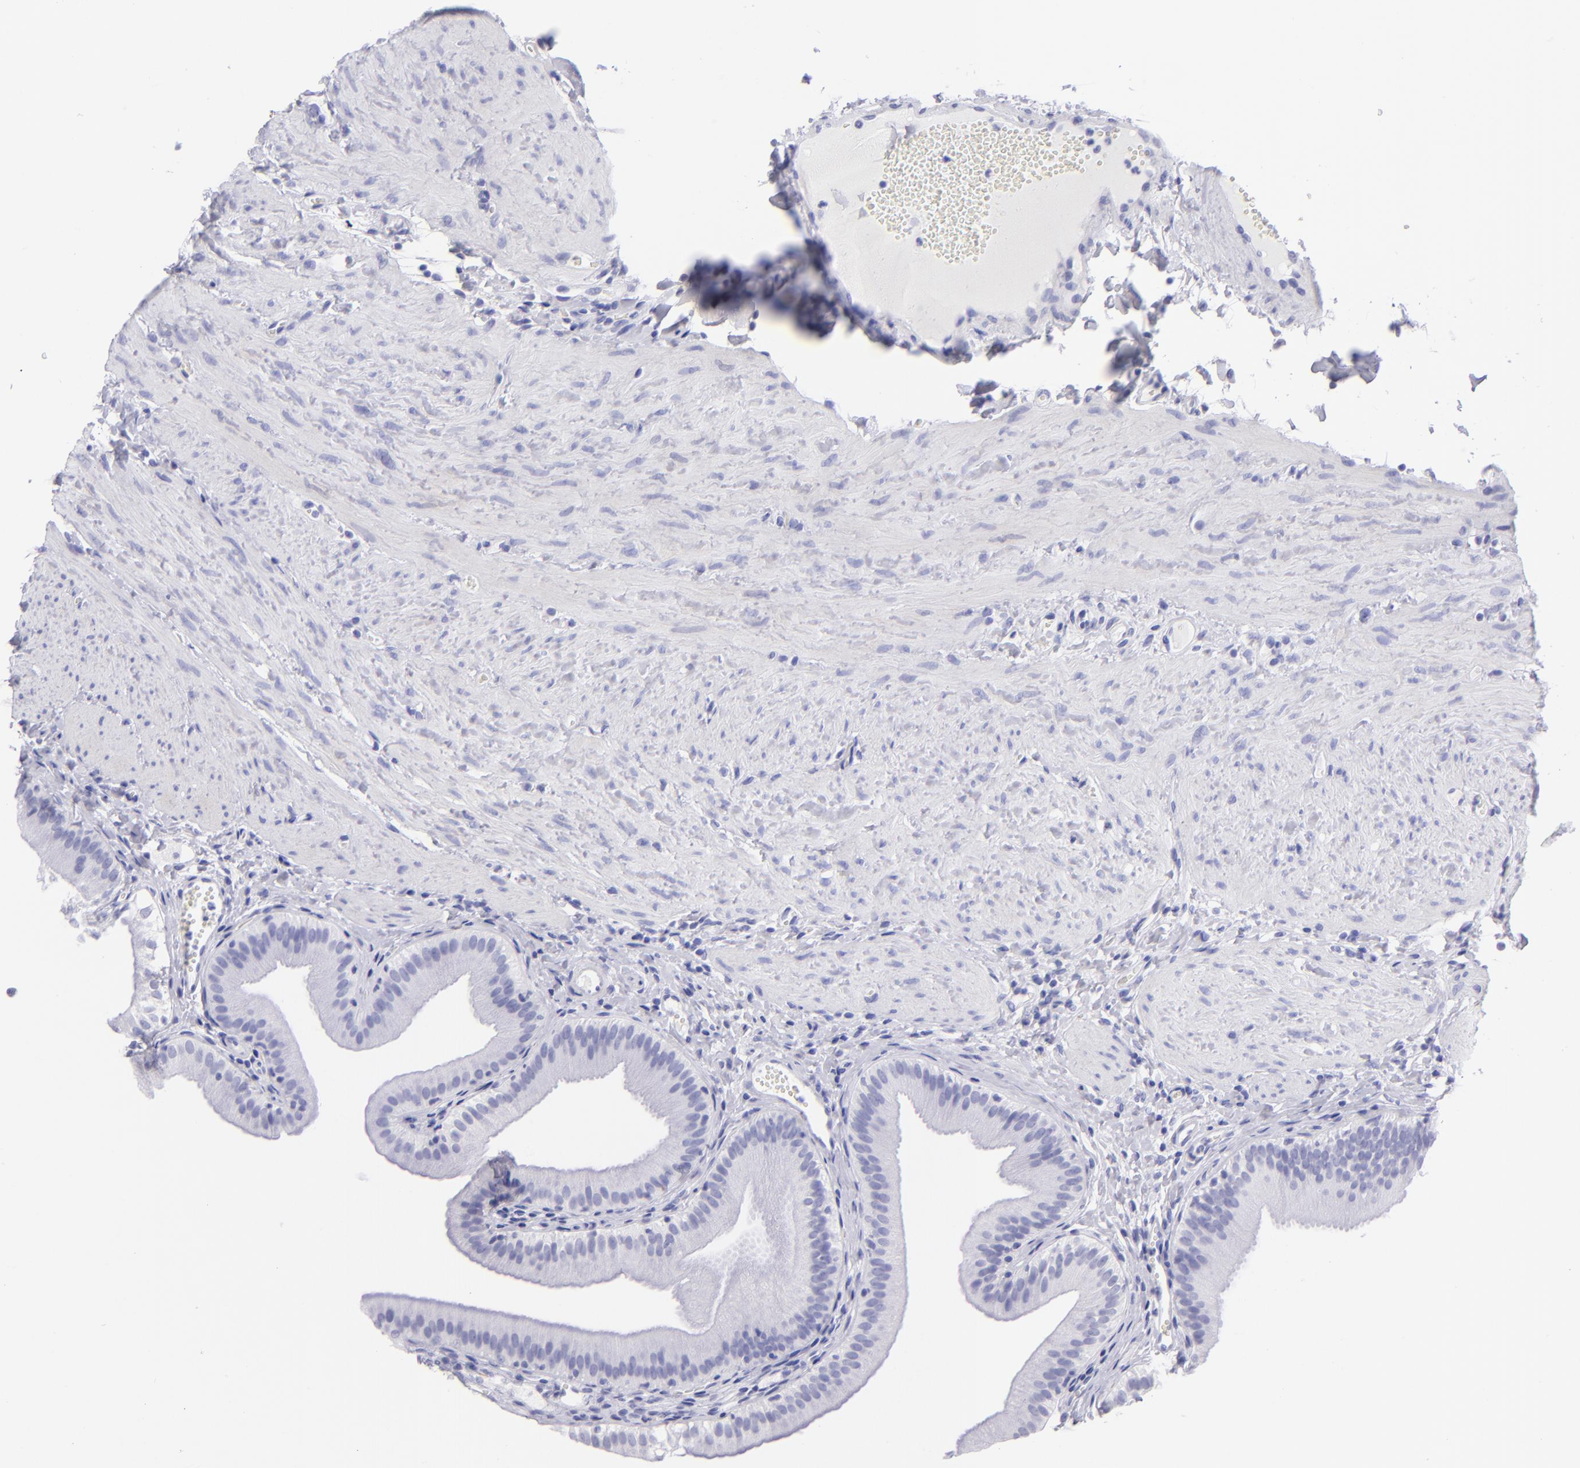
{"staining": {"intensity": "negative", "quantity": "none", "location": "none"}, "tissue": "gallbladder", "cell_type": "Glandular cells", "image_type": "normal", "snomed": [{"axis": "morphology", "description": "Normal tissue, NOS"}, {"axis": "topography", "description": "Gallbladder"}], "caption": "An immunohistochemistry photomicrograph of normal gallbladder is shown. There is no staining in glandular cells of gallbladder.", "gene": "SLC1A3", "patient": {"sex": "female", "age": 24}}